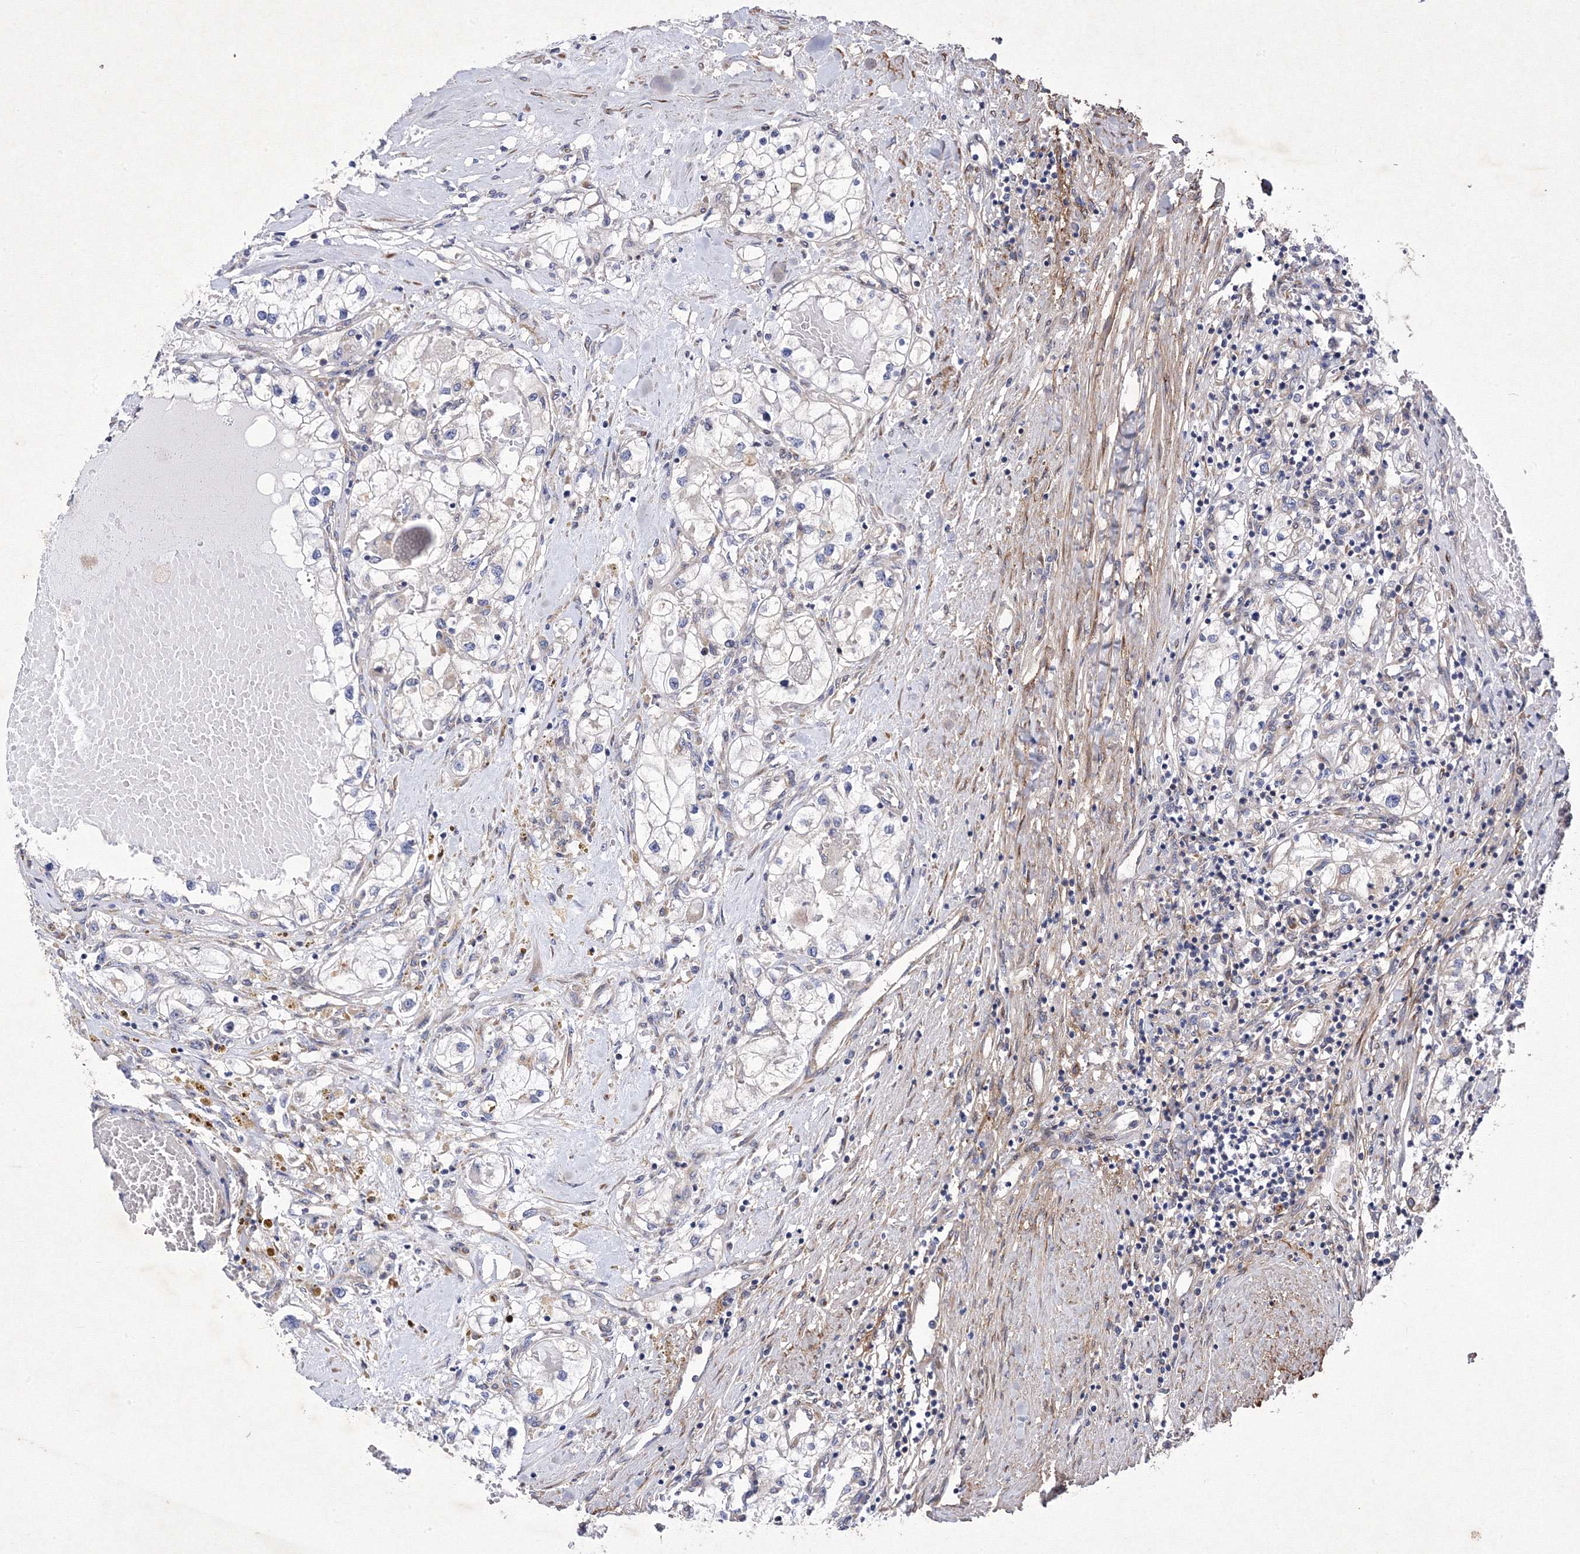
{"staining": {"intensity": "negative", "quantity": "none", "location": "none"}, "tissue": "renal cancer", "cell_type": "Tumor cells", "image_type": "cancer", "snomed": [{"axis": "morphology", "description": "Normal tissue, NOS"}, {"axis": "morphology", "description": "Adenocarcinoma, NOS"}, {"axis": "topography", "description": "Kidney"}], "caption": "An immunohistochemistry (IHC) photomicrograph of renal cancer is shown. There is no staining in tumor cells of renal cancer.", "gene": "SNX18", "patient": {"sex": "male", "age": 68}}